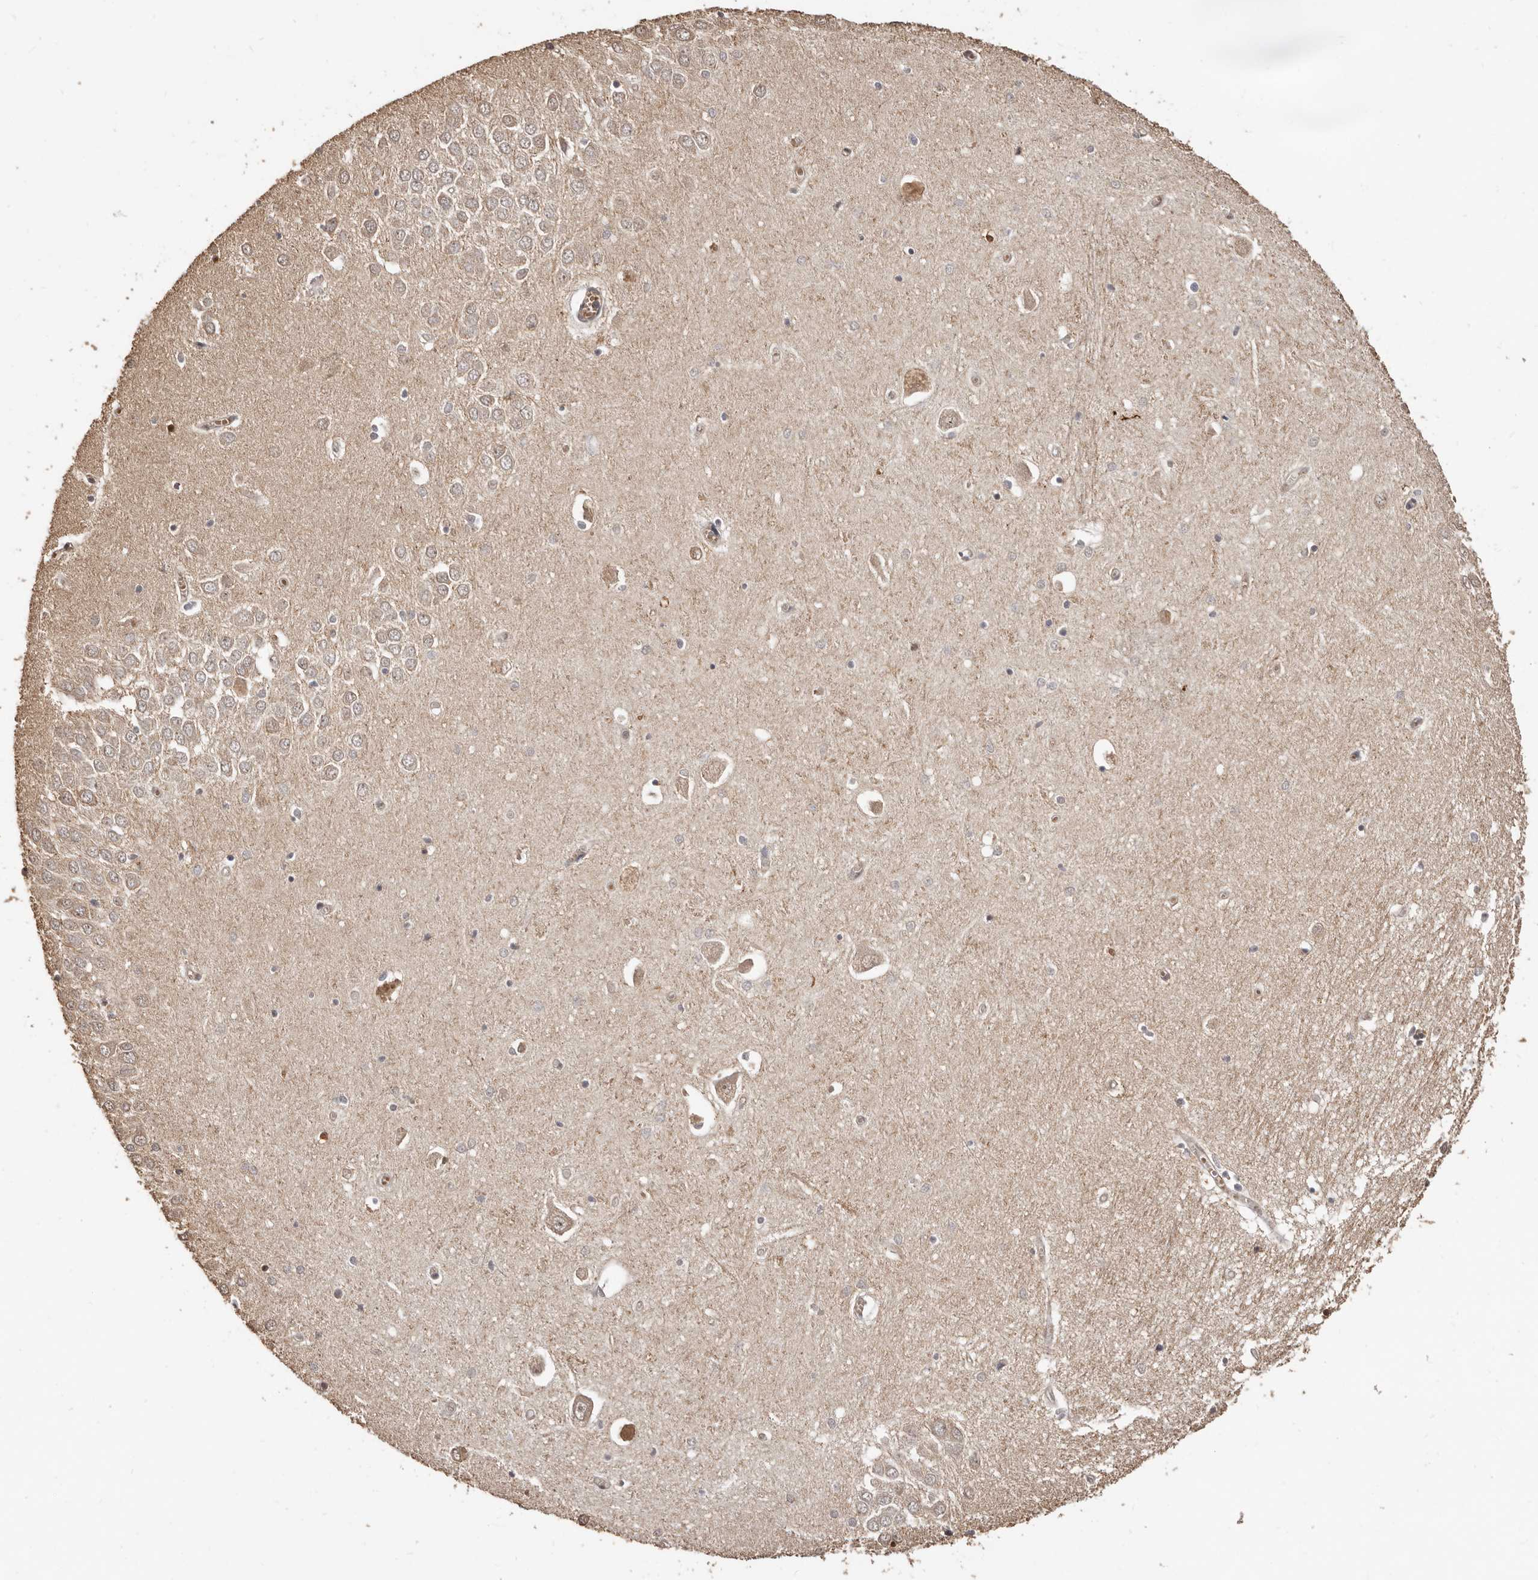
{"staining": {"intensity": "weak", "quantity": "<25%", "location": "cytoplasmic/membranous"}, "tissue": "hippocampus", "cell_type": "Glial cells", "image_type": "normal", "snomed": [{"axis": "morphology", "description": "Normal tissue, NOS"}, {"axis": "topography", "description": "Hippocampus"}], "caption": "Hippocampus was stained to show a protein in brown. There is no significant staining in glial cells. (DAB IHC, high magnification).", "gene": "INAVA", "patient": {"sex": "male", "age": 70}}